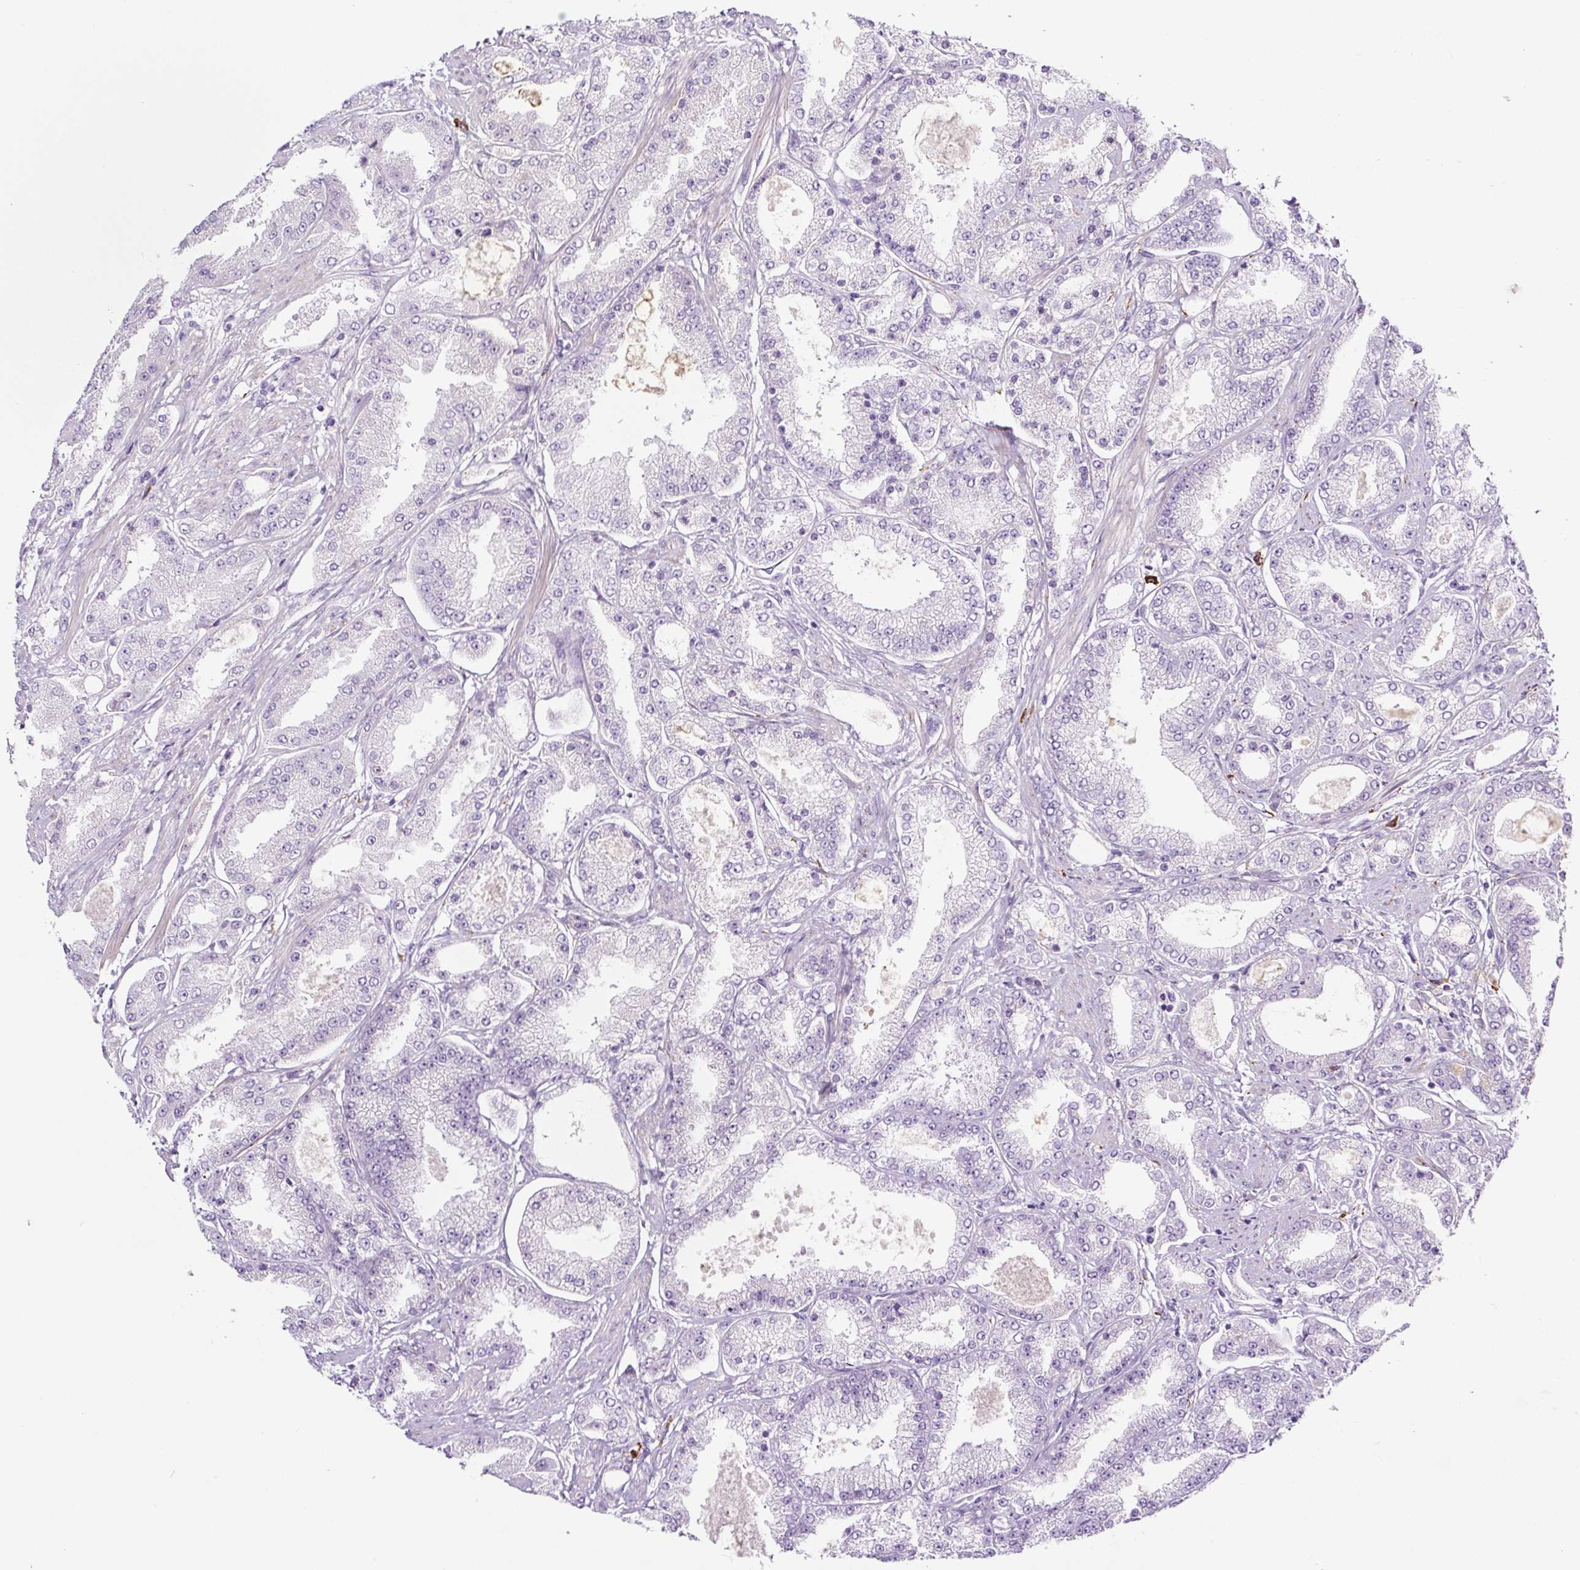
{"staining": {"intensity": "negative", "quantity": "none", "location": "none"}, "tissue": "prostate cancer", "cell_type": "Tumor cells", "image_type": "cancer", "snomed": [{"axis": "morphology", "description": "Adenocarcinoma, High grade"}, {"axis": "topography", "description": "Prostate"}], "caption": "Tumor cells show no significant protein positivity in prostate cancer.", "gene": "RNF212B", "patient": {"sex": "male", "age": 69}}